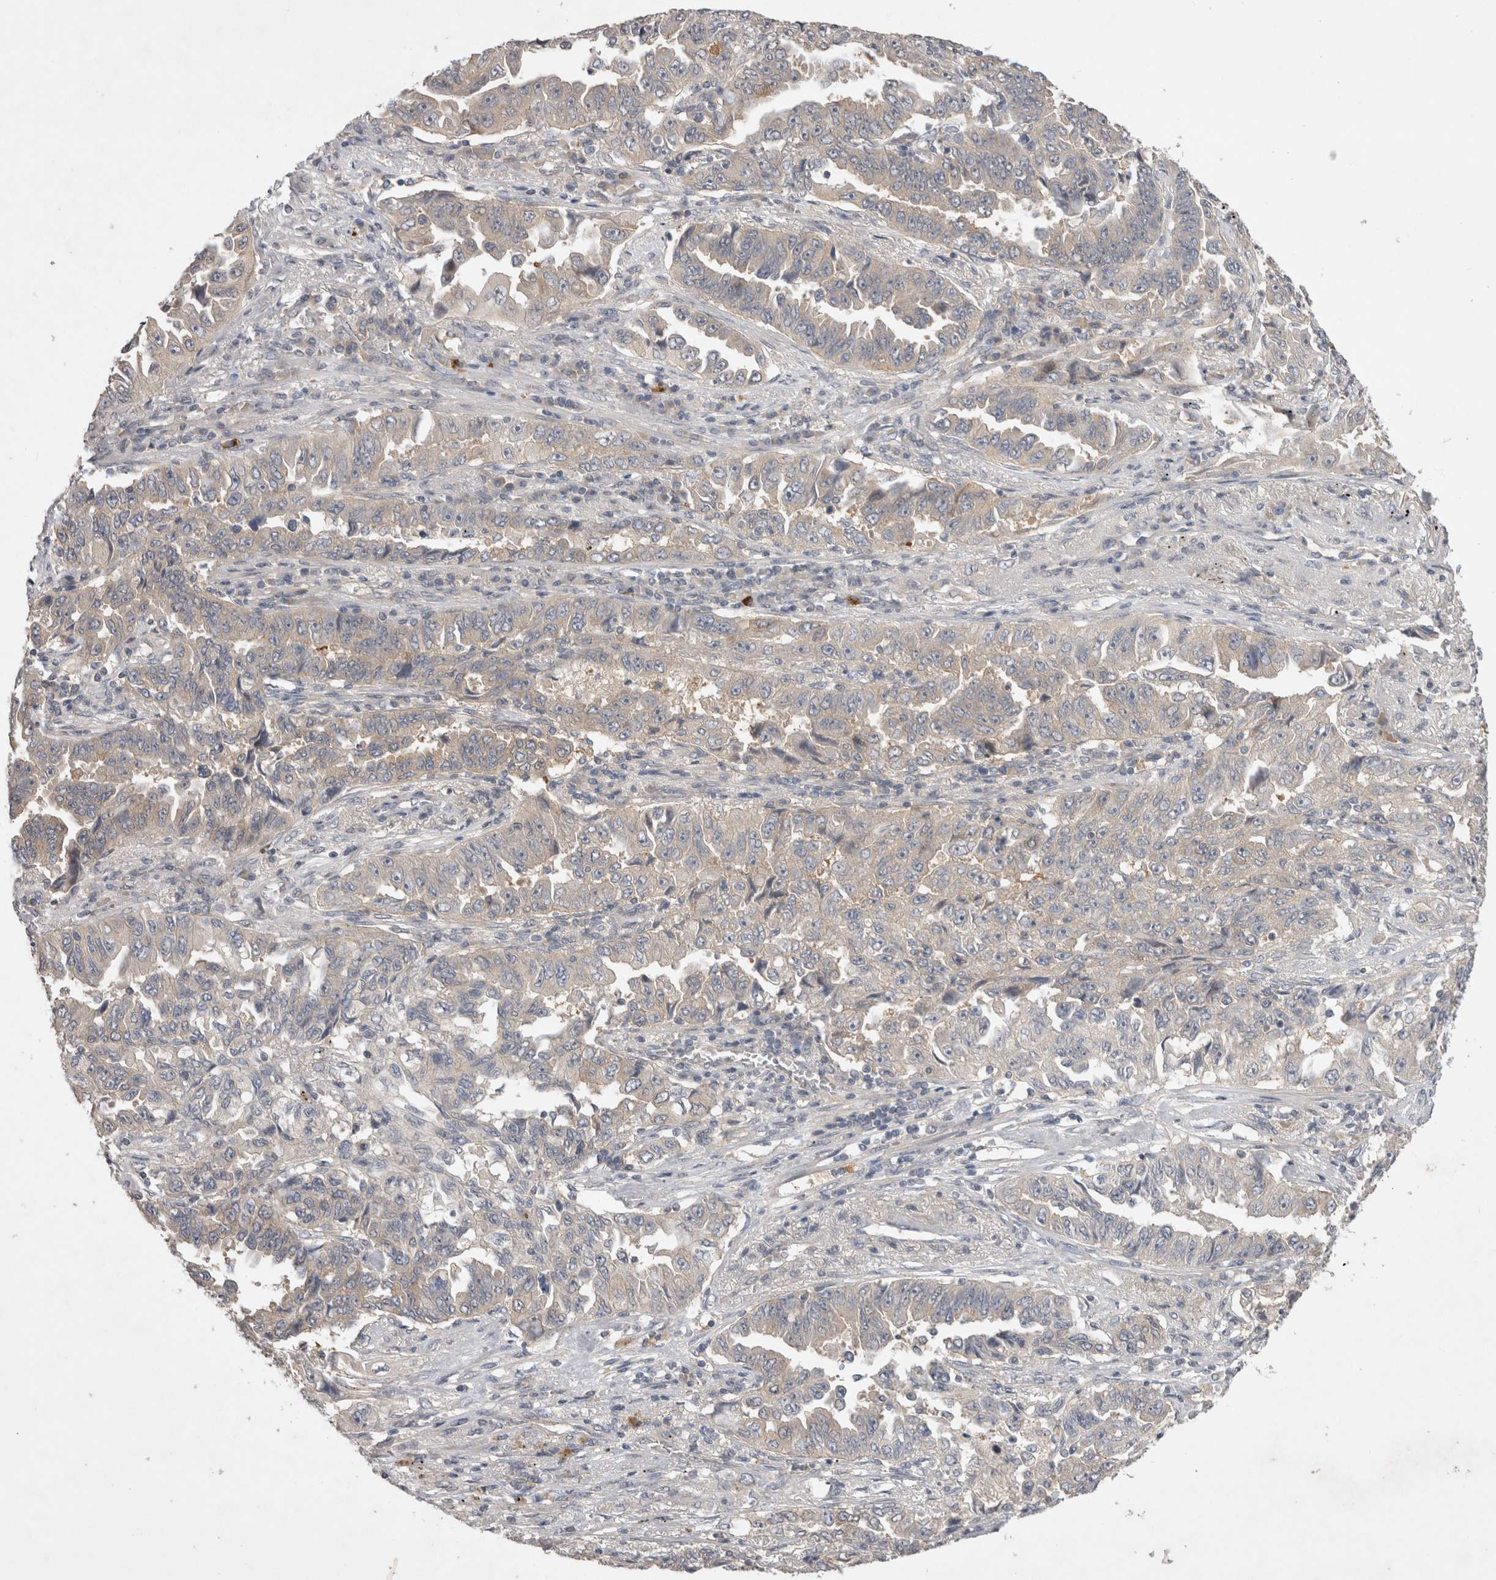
{"staining": {"intensity": "negative", "quantity": "none", "location": "none"}, "tissue": "lung cancer", "cell_type": "Tumor cells", "image_type": "cancer", "snomed": [{"axis": "morphology", "description": "Adenocarcinoma, NOS"}, {"axis": "topography", "description": "Lung"}], "caption": "IHC image of human adenocarcinoma (lung) stained for a protein (brown), which shows no positivity in tumor cells. (Brightfield microscopy of DAB (3,3'-diaminobenzidine) immunohistochemistry (IHC) at high magnification).", "gene": "CERS3", "patient": {"sex": "female", "age": 51}}